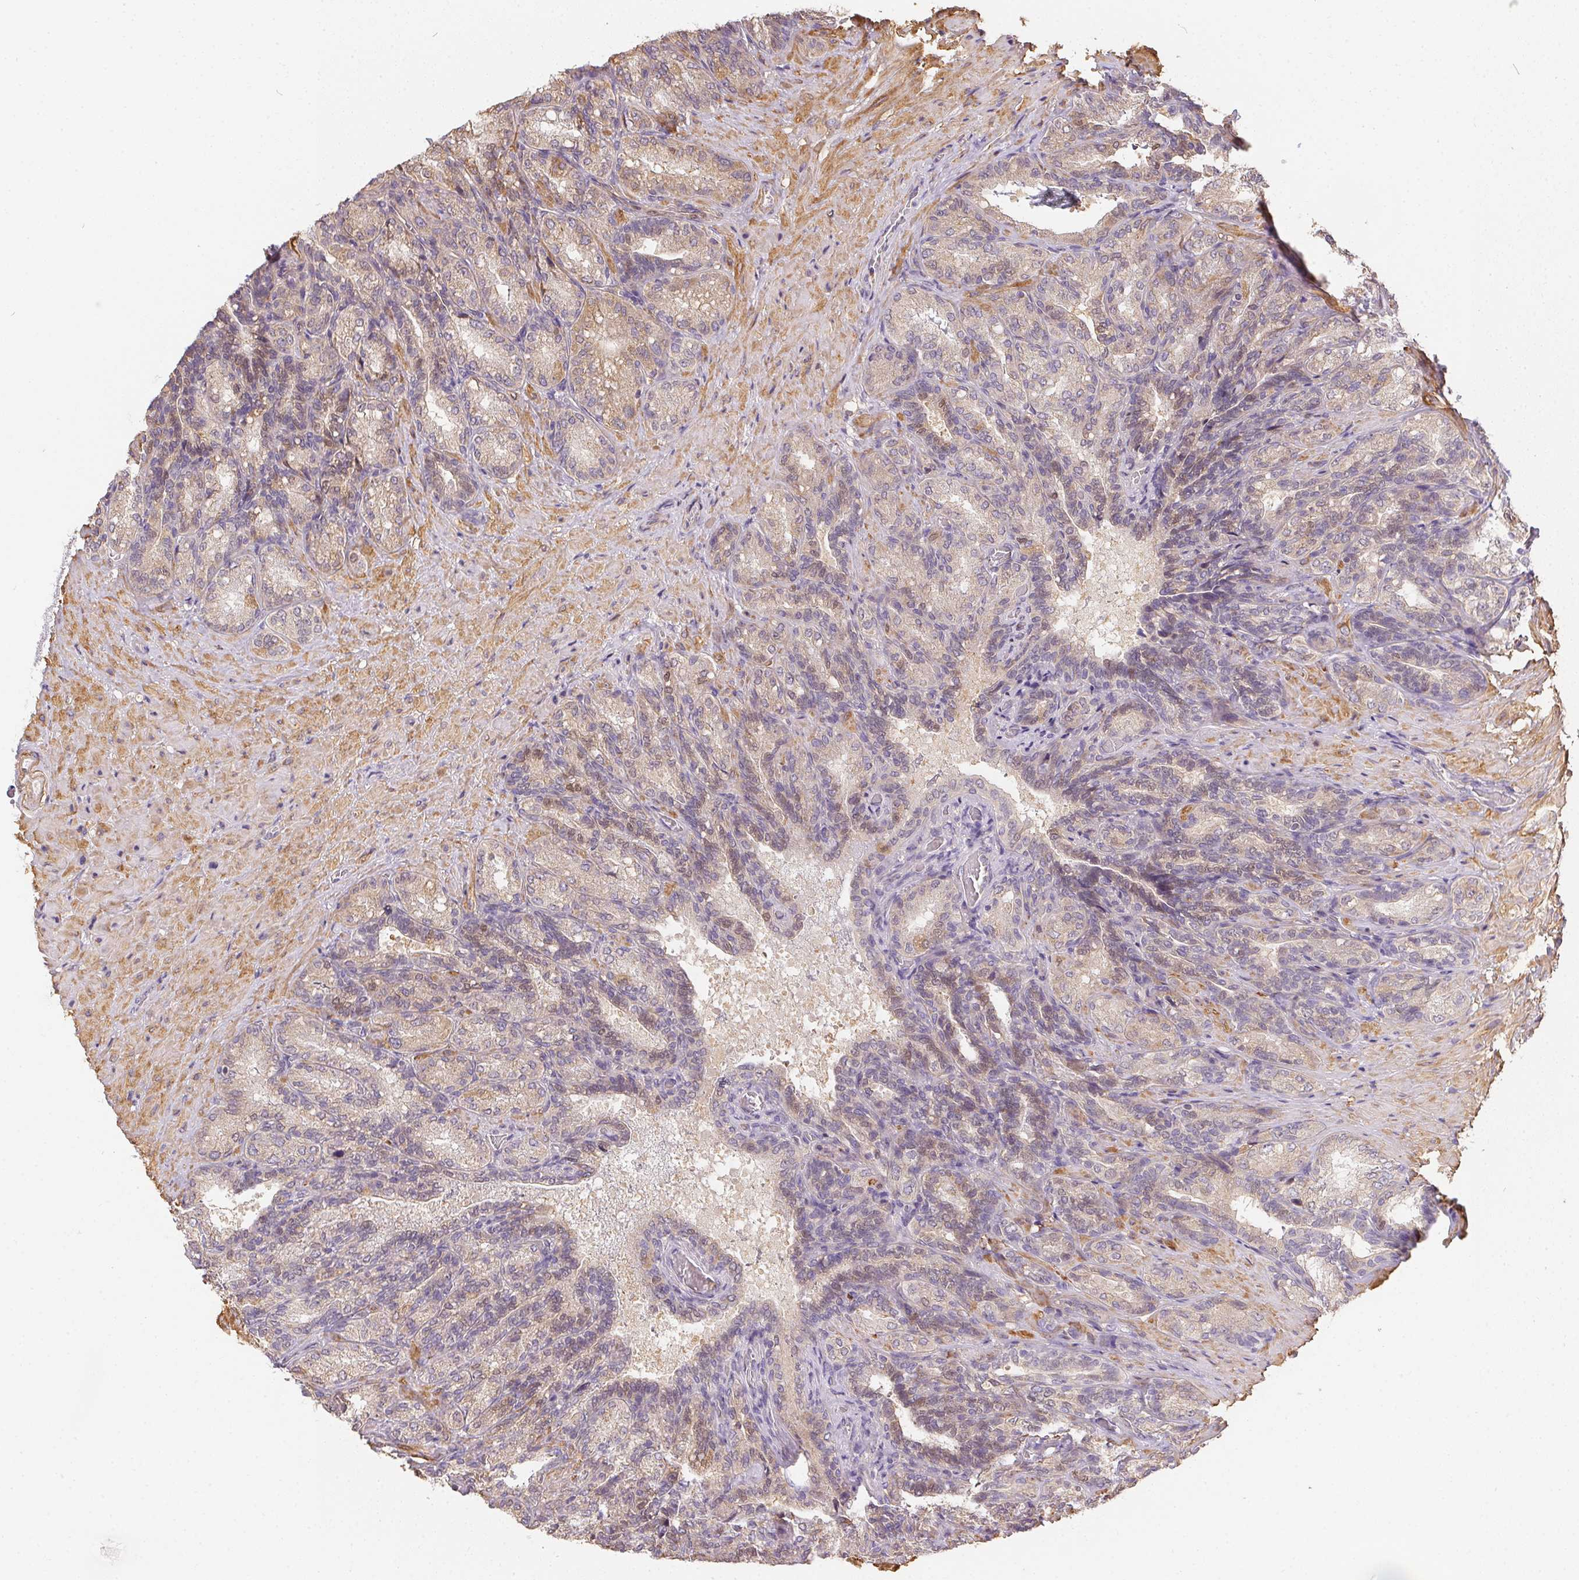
{"staining": {"intensity": "moderate", "quantity": "<25%", "location": "cytoplasmic/membranous"}, "tissue": "seminal vesicle", "cell_type": "Glandular cells", "image_type": "normal", "snomed": [{"axis": "morphology", "description": "Normal tissue, NOS"}, {"axis": "topography", "description": "Seminal veicle"}], "caption": "The micrograph exhibits immunohistochemical staining of unremarkable seminal vesicle. There is moderate cytoplasmic/membranous staining is seen in about <25% of glandular cells. (DAB (3,3'-diaminobenzidine) IHC, brown staining for protein, blue staining for nuclei).", "gene": "REV3L", "patient": {"sex": "male", "age": 68}}